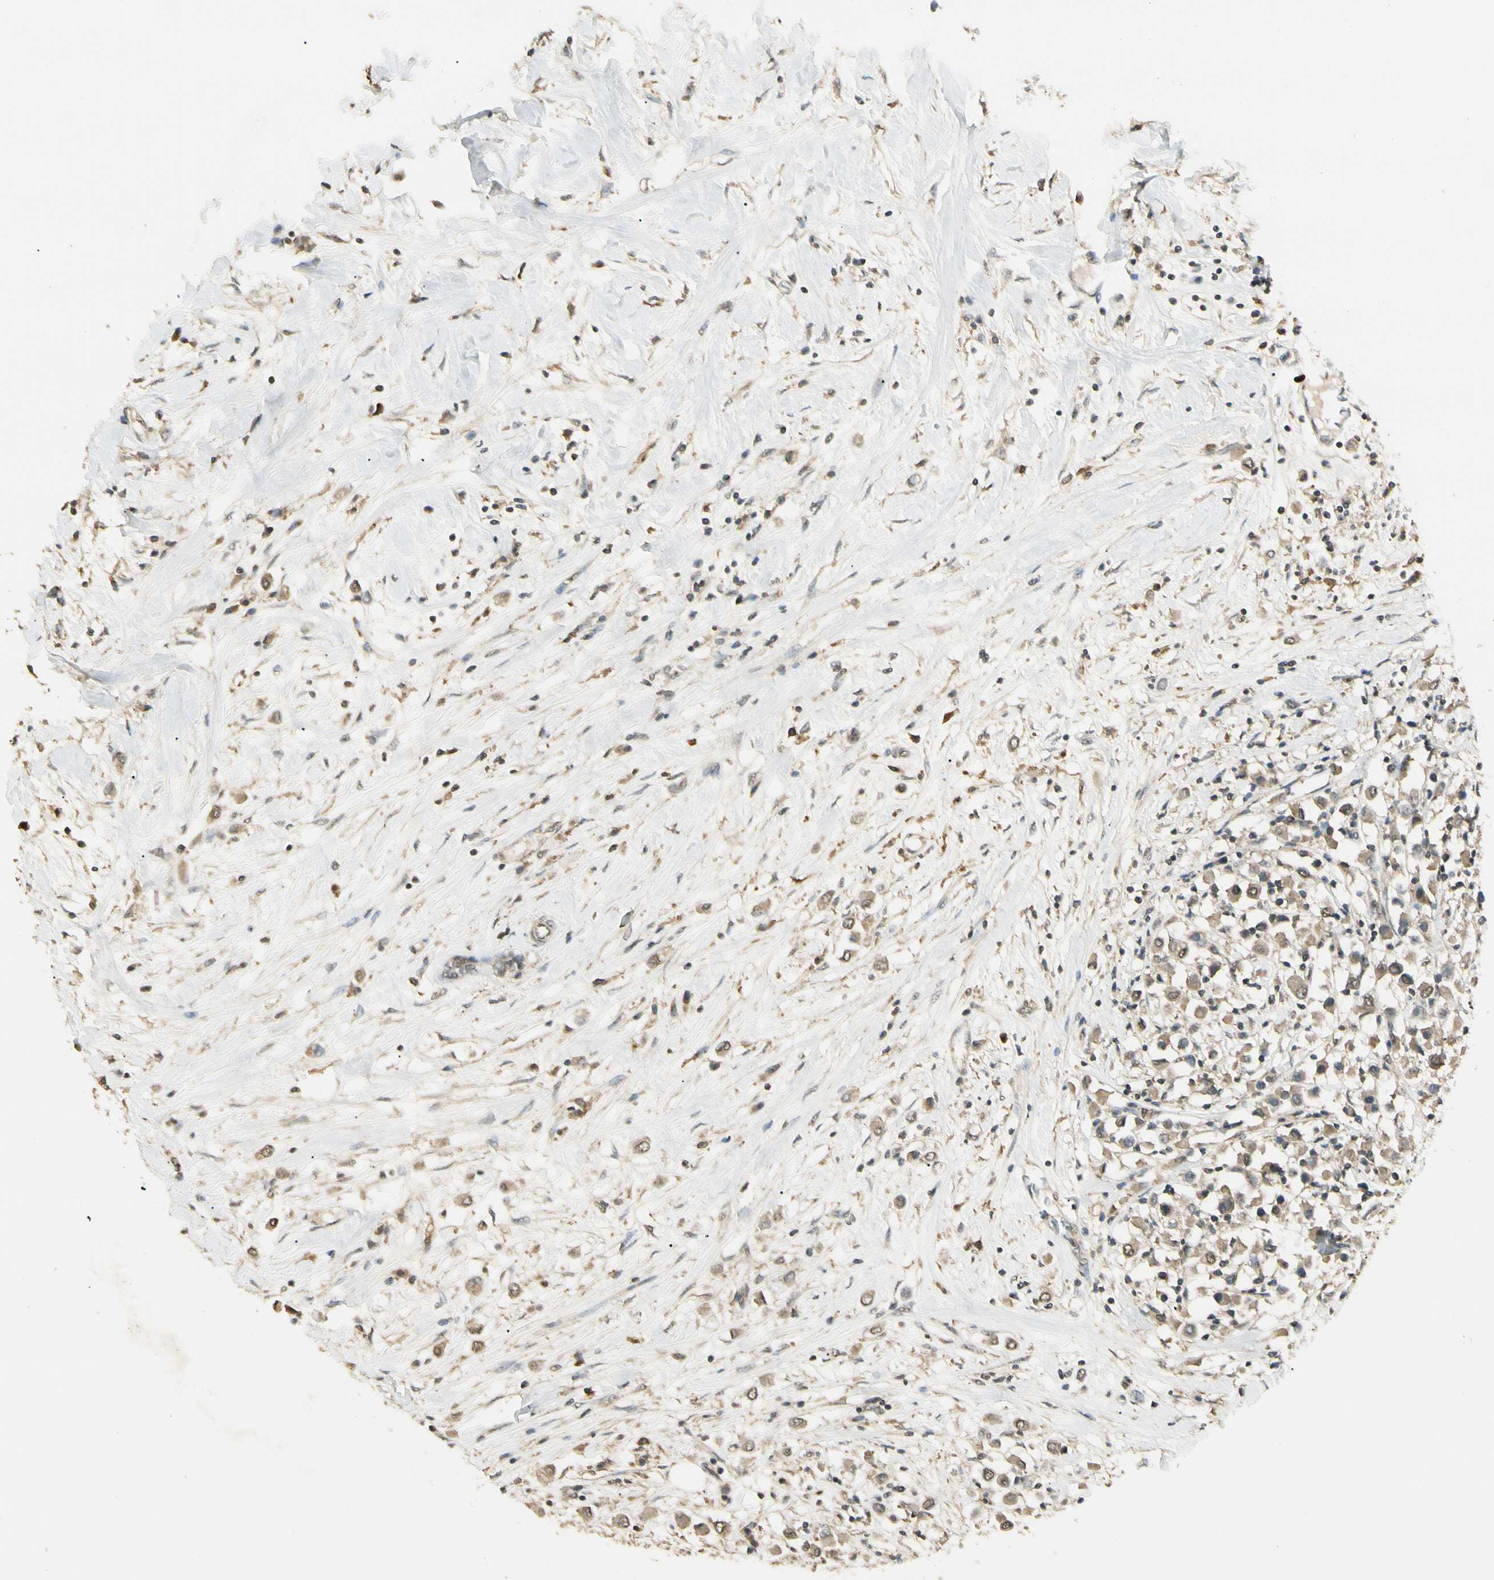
{"staining": {"intensity": "weak", "quantity": ">75%", "location": "cytoplasmic/membranous"}, "tissue": "breast cancer", "cell_type": "Tumor cells", "image_type": "cancer", "snomed": [{"axis": "morphology", "description": "Duct carcinoma"}, {"axis": "topography", "description": "Breast"}], "caption": "This micrograph reveals immunohistochemistry staining of breast cancer (infiltrating ductal carcinoma), with low weak cytoplasmic/membranous positivity in about >75% of tumor cells.", "gene": "SGCA", "patient": {"sex": "female", "age": 61}}